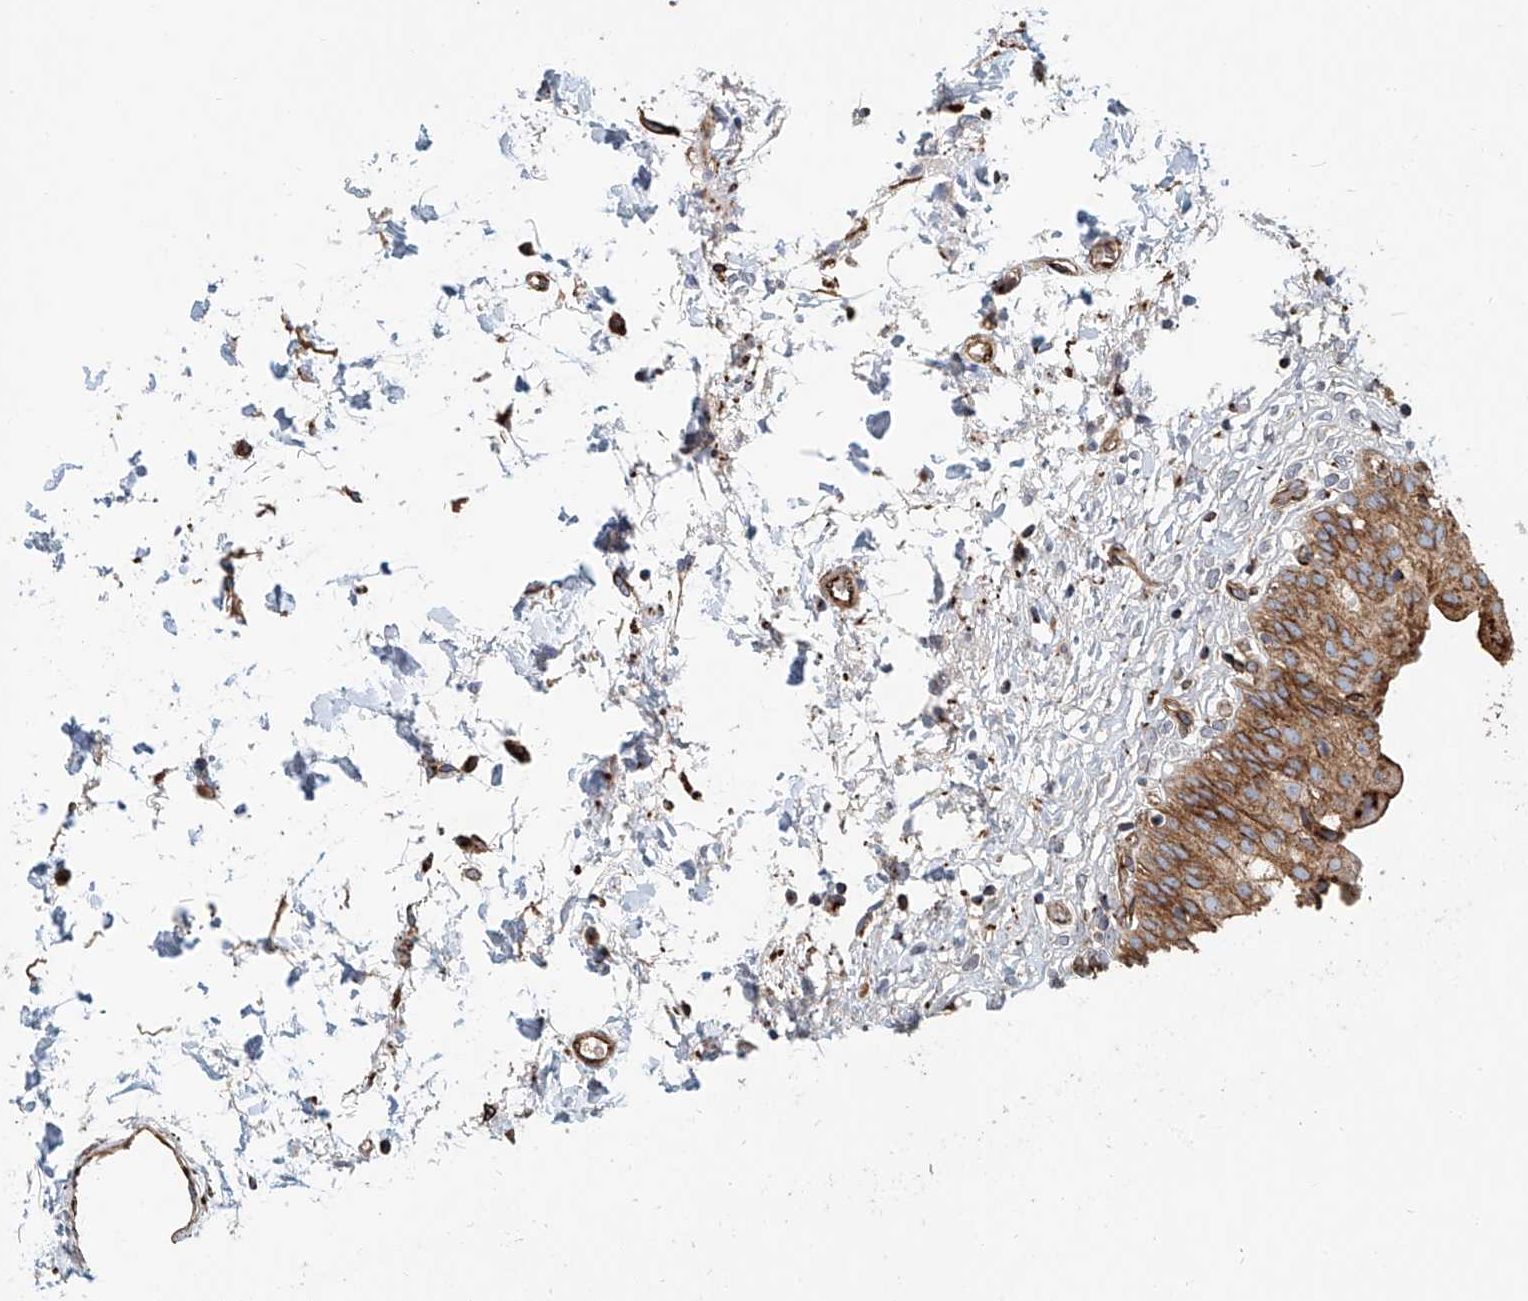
{"staining": {"intensity": "strong", "quantity": ">75%", "location": "cytoplasmic/membranous"}, "tissue": "urinary bladder", "cell_type": "Urothelial cells", "image_type": "normal", "snomed": [{"axis": "morphology", "description": "Normal tissue, NOS"}, {"axis": "topography", "description": "Urinary bladder"}], "caption": "Immunohistochemical staining of normal urinary bladder exhibits strong cytoplasmic/membranous protein staining in approximately >75% of urothelial cells.", "gene": "HGSNAT", "patient": {"sex": "male", "age": 55}}